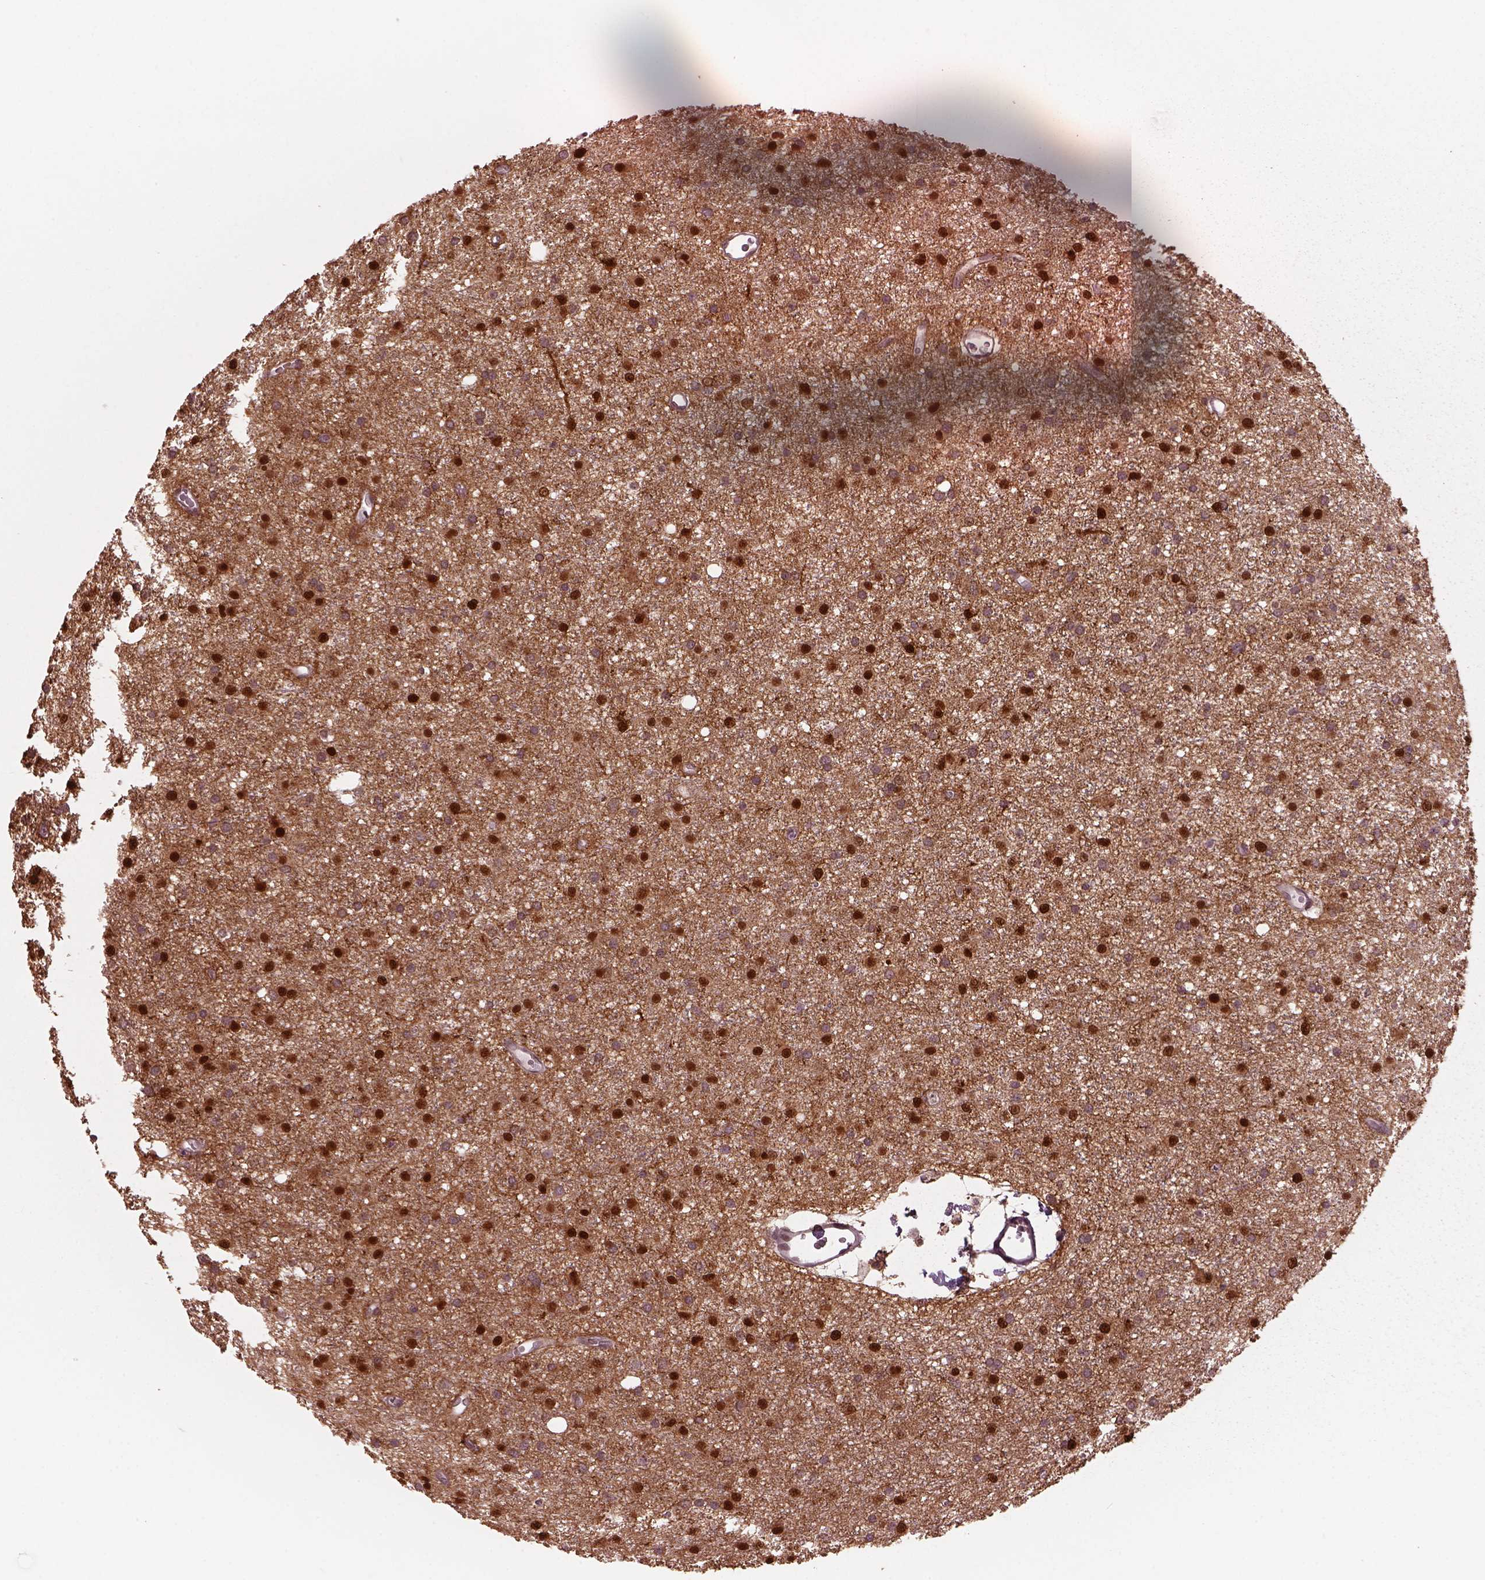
{"staining": {"intensity": "strong", "quantity": ">75%", "location": "cytoplasmic/membranous,nuclear"}, "tissue": "glioma", "cell_type": "Tumor cells", "image_type": "cancer", "snomed": [{"axis": "morphology", "description": "Glioma, malignant, Low grade"}, {"axis": "topography", "description": "Brain"}], "caption": "Human malignant glioma (low-grade) stained with a brown dye exhibits strong cytoplasmic/membranous and nuclear positive staining in about >75% of tumor cells.", "gene": "SRI", "patient": {"sex": "male", "age": 27}}